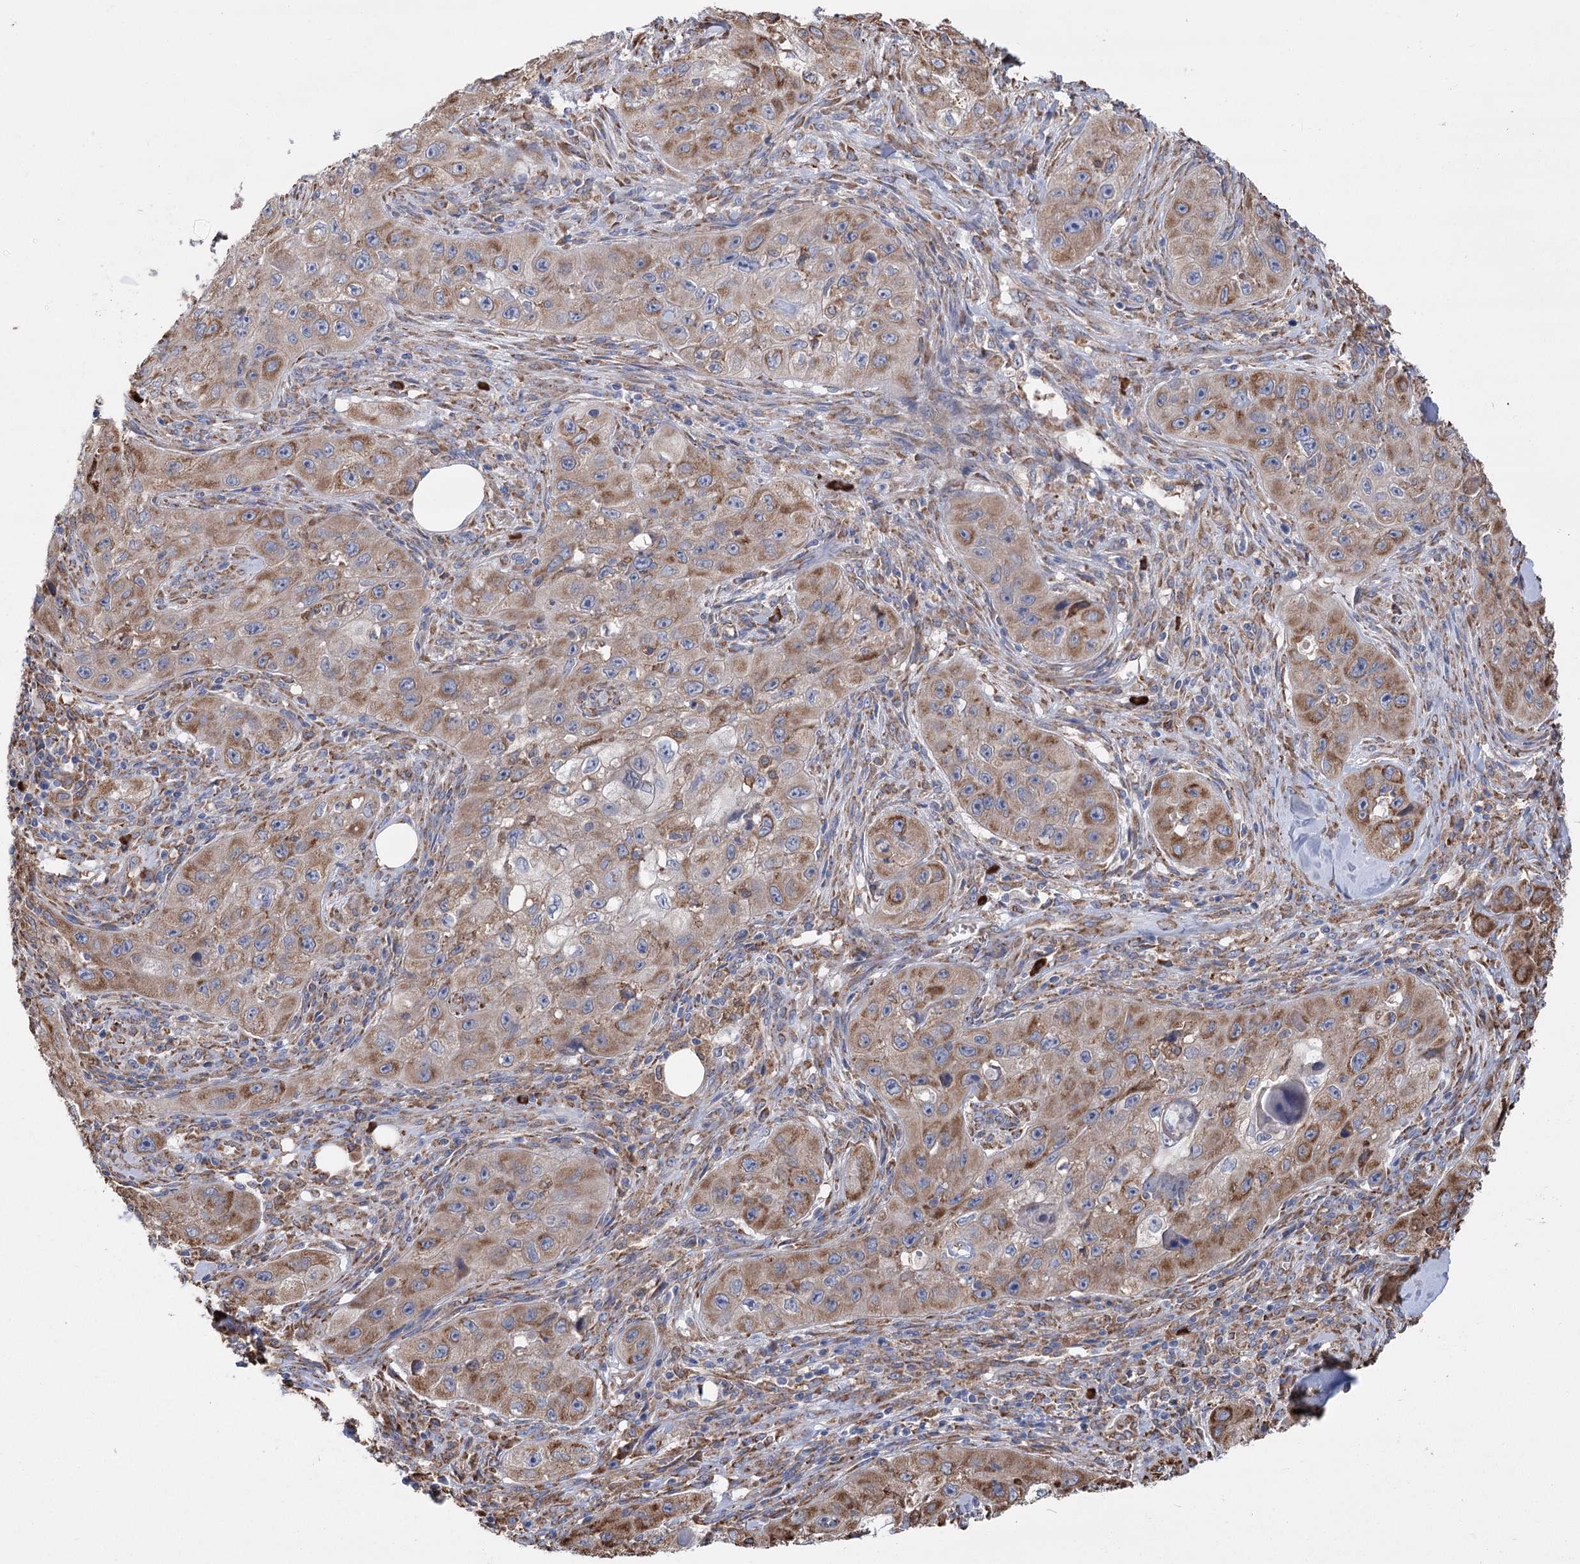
{"staining": {"intensity": "moderate", "quantity": "25%-75%", "location": "cytoplasmic/membranous"}, "tissue": "skin cancer", "cell_type": "Tumor cells", "image_type": "cancer", "snomed": [{"axis": "morphology", "description": "Squamous cell carcinoma, NOS"}, {"axis": "topography", "description": "Skin"}, {"axis": "topography", "description": "Subcutis"}], "caption": "Human squamous cell carcinoma (skin) stained with a brown dye exhibits moderate cytoplasmic/membranous positive staining in approximately 25%-75% of tumor cells.", "gene": "METTL24", "patient": {"sex": "male", "age": 73}}